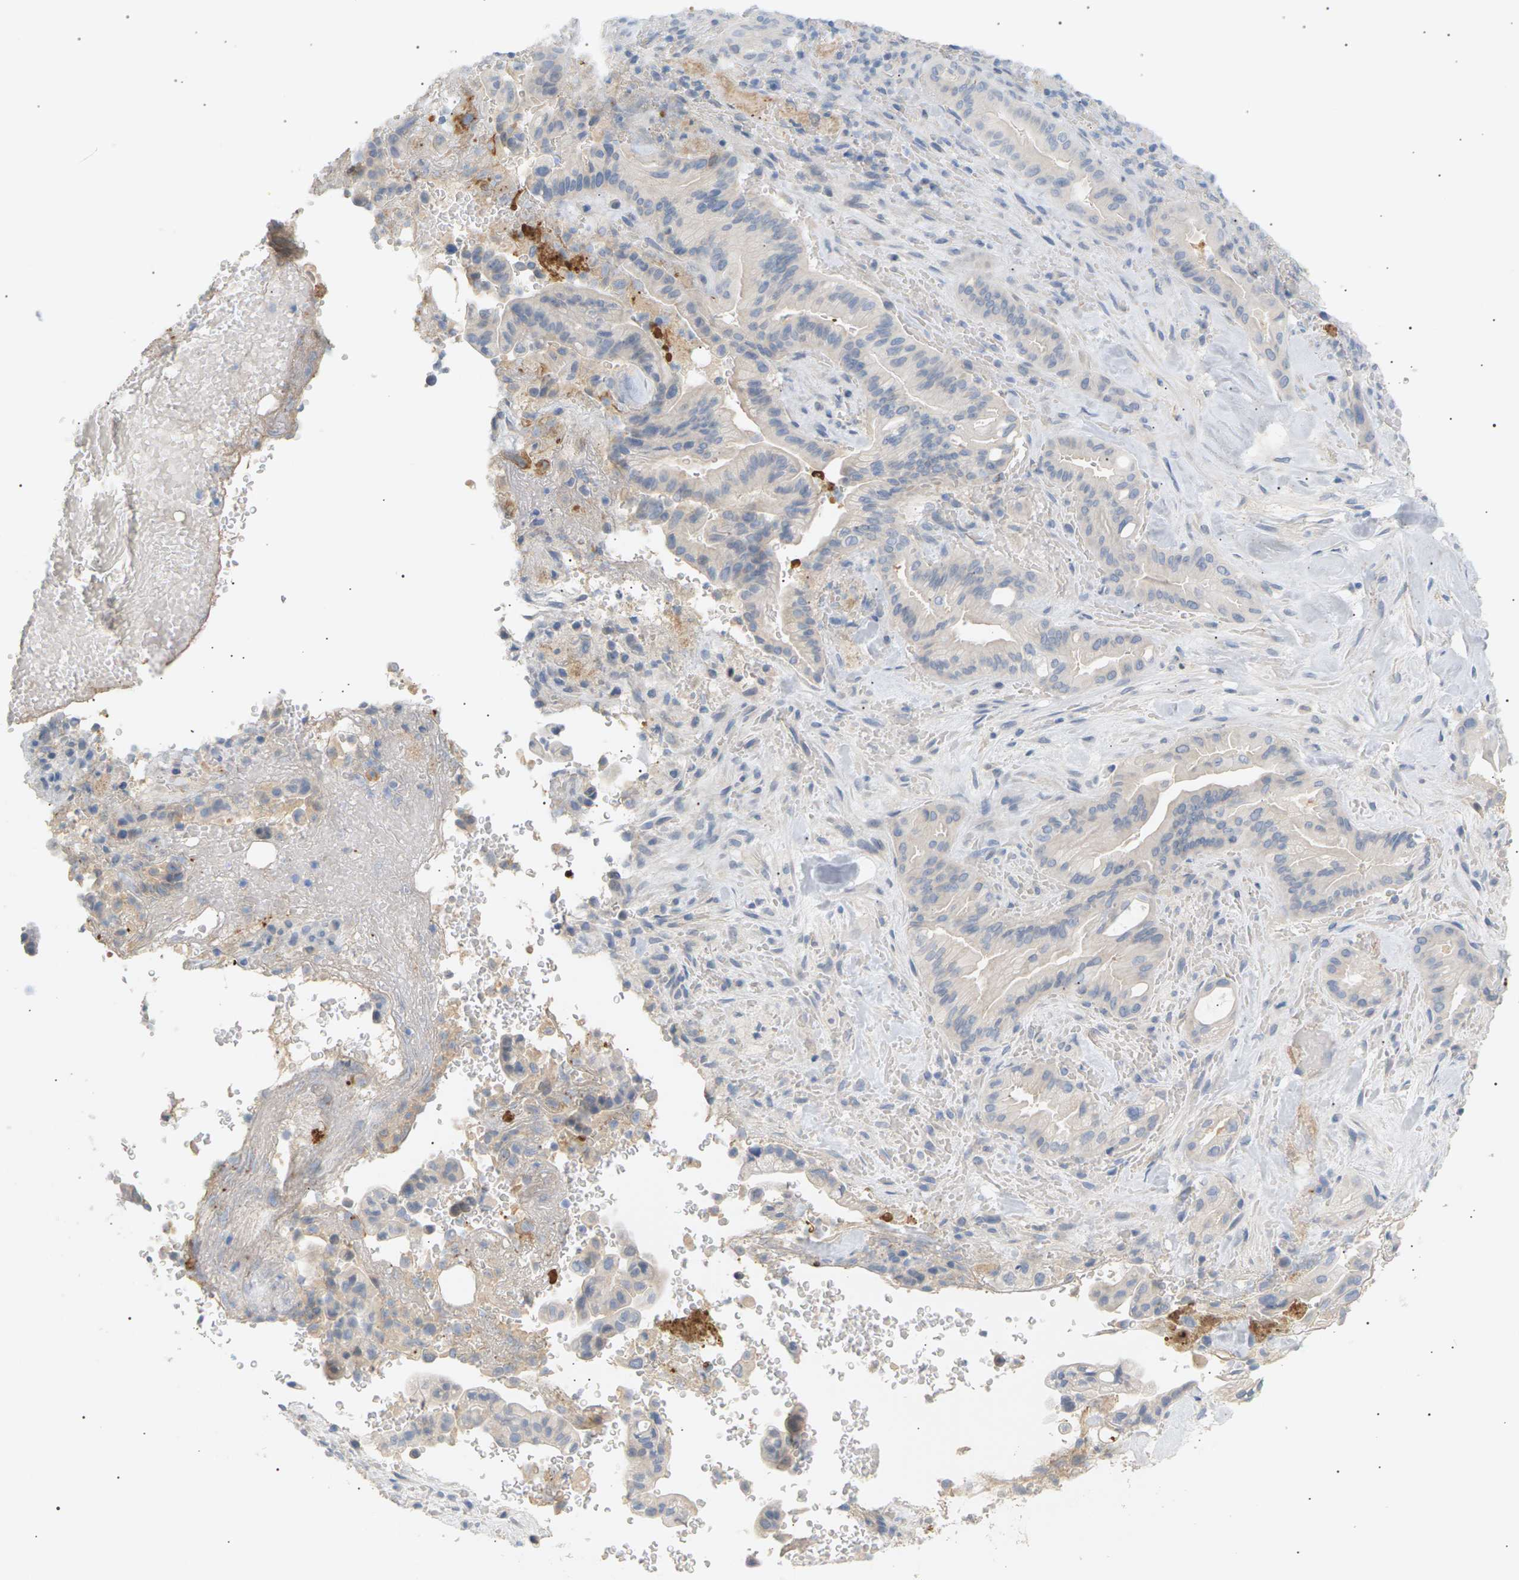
{"staining": {"intensity": "negative", "quantity": "none", "location": "none"}, "tissue": "liver cancer", "cell_type": "Tumor cells", "image_type": "cancer", "snomed": [{"axis": "morphology", "description": "Cholangiocarcinoma"}, {"axis": "topography", "description": "Liver"}], "caption": "Immunohistochemistry (IHC) micrograph of human liver cancer stained for a protein (brown), which displays no positivity in tumor cells.", "gene": "CLU", "patient": {"sex": "female", "age": 68}}